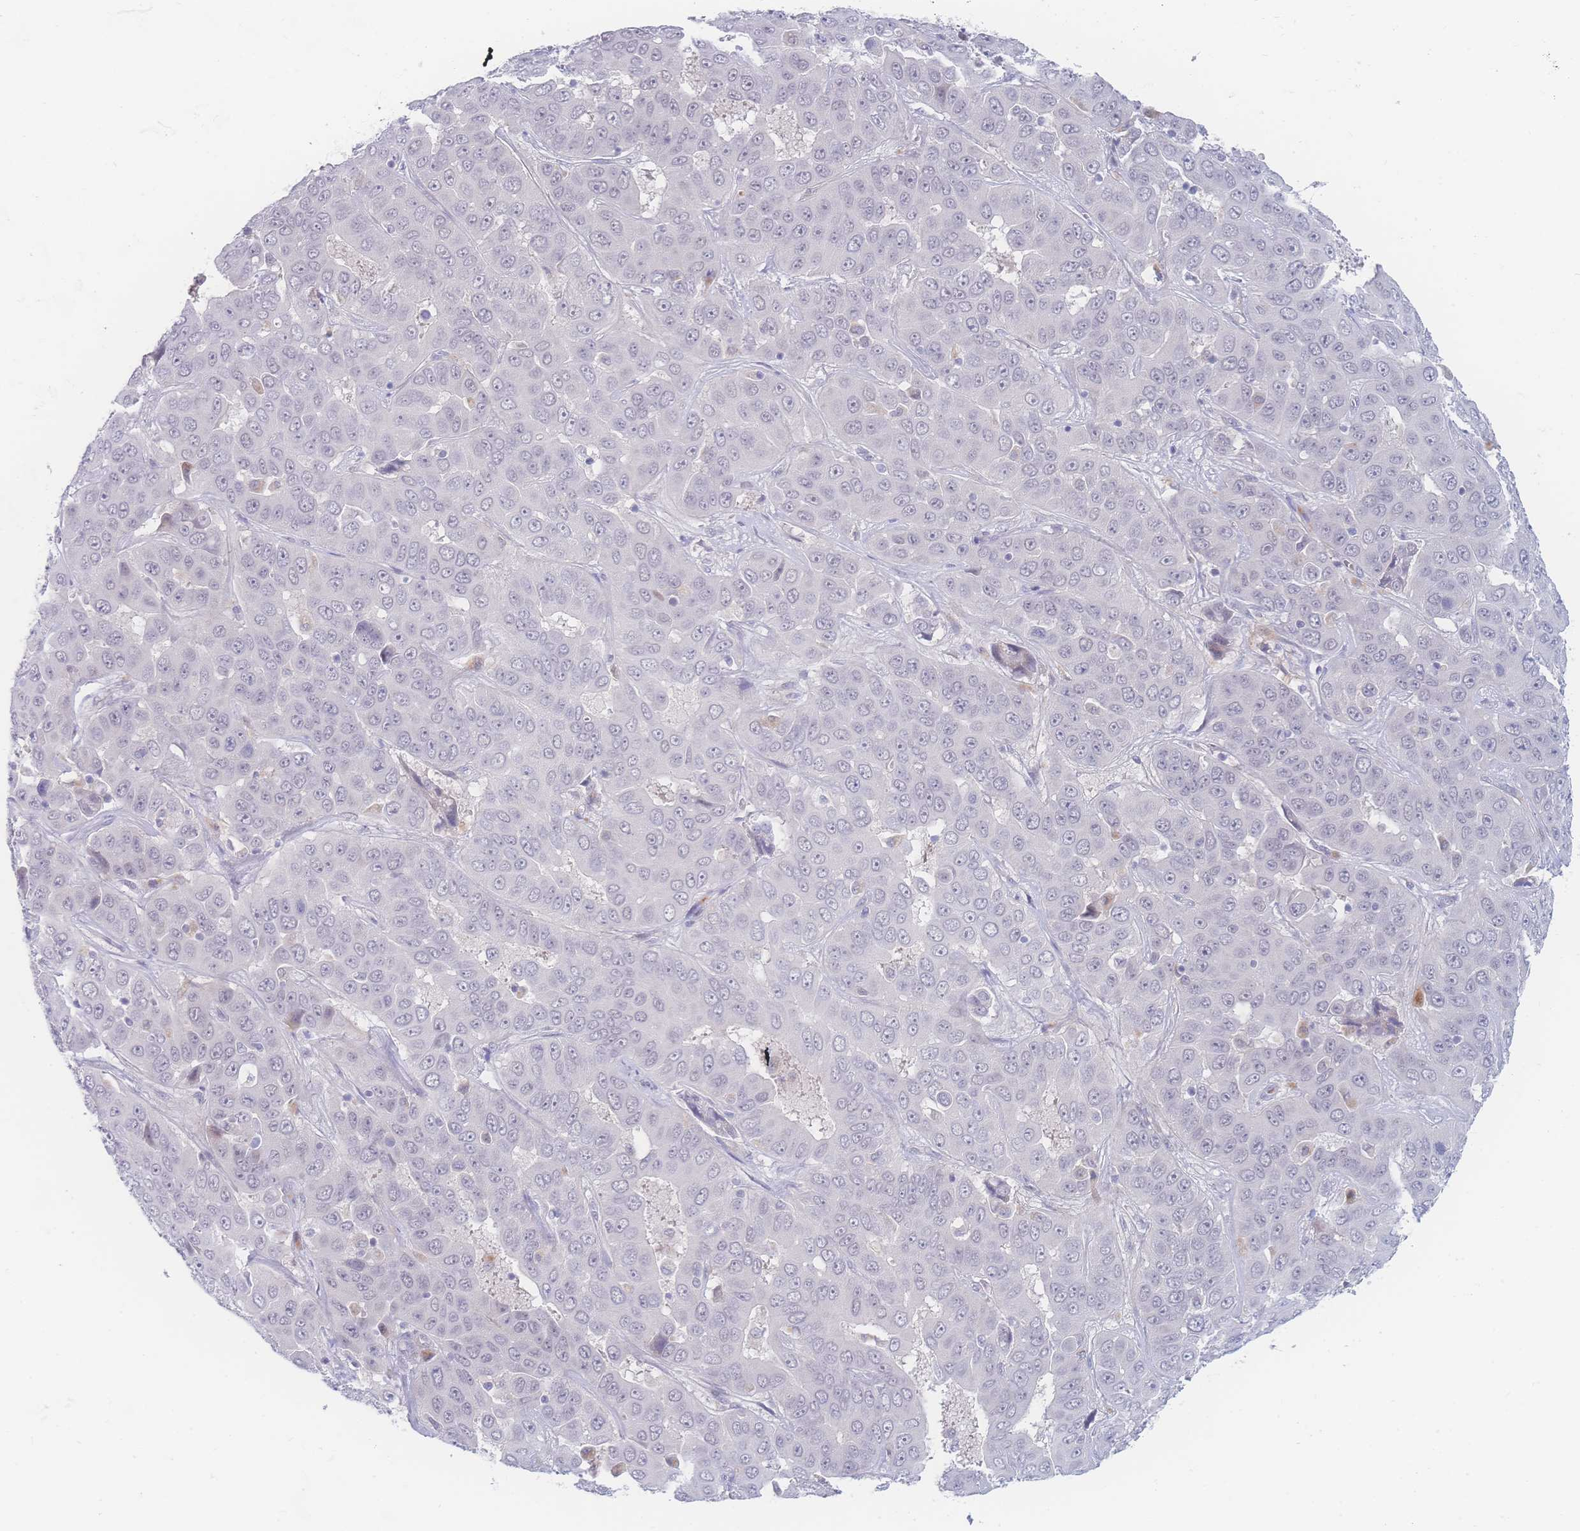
{"staining": {"intensity": "negative", "quantity": "none", "location": "none"}, "tissue": "liver cancer", "cell_type": "Tumor cells", "image_type": "cancer", "snomed": [{"axis": "morphology", "description": "Cholangiocarcinoma"}, {"axis": "topography", "description": "Liver"}], "caption": "The image reveals no staining of tumor cells in liver cancer.", "gene": "PRSS22", "patient": {"sex": "female", "age": 52}}